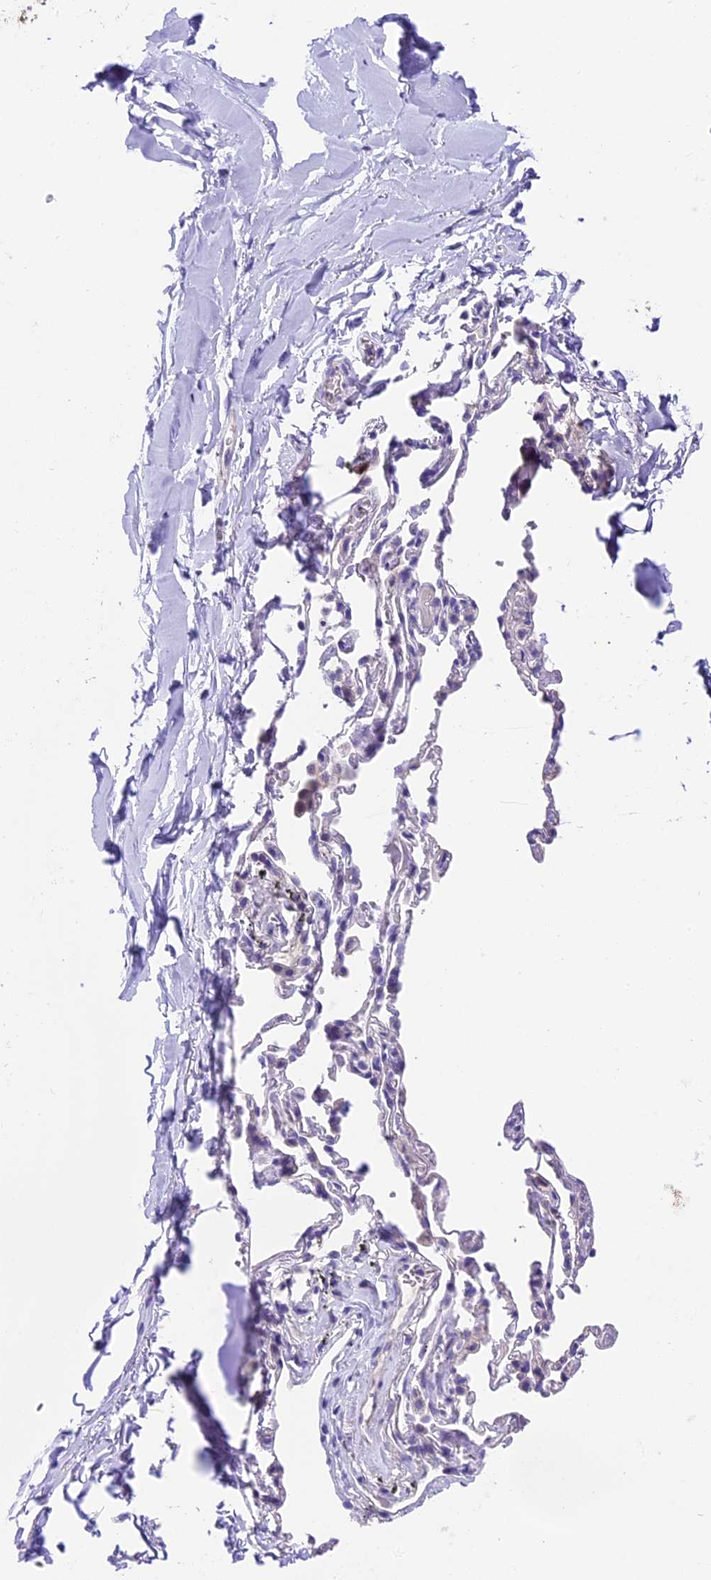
{"staining": {"intensity": "negative", "quantity": "none", "location": "none"}, "tissue": "adipose tissue", "cell_type": "Adipocytes", "image_type": "normal", "snomed": [{"axis": "morphology", "description": "Normal tissue, NOS"}, {"axis": "topography", "description": "Lymph node"}, {"axis": "topography", "description": "Bronchus"}], "caption": "DAB immunohistochemical staining of benign human adipose tissue demonstrates no significant staining in adipocytes.", "gene": "PRR15", "patient": {"sex": "male", "age": 63}}